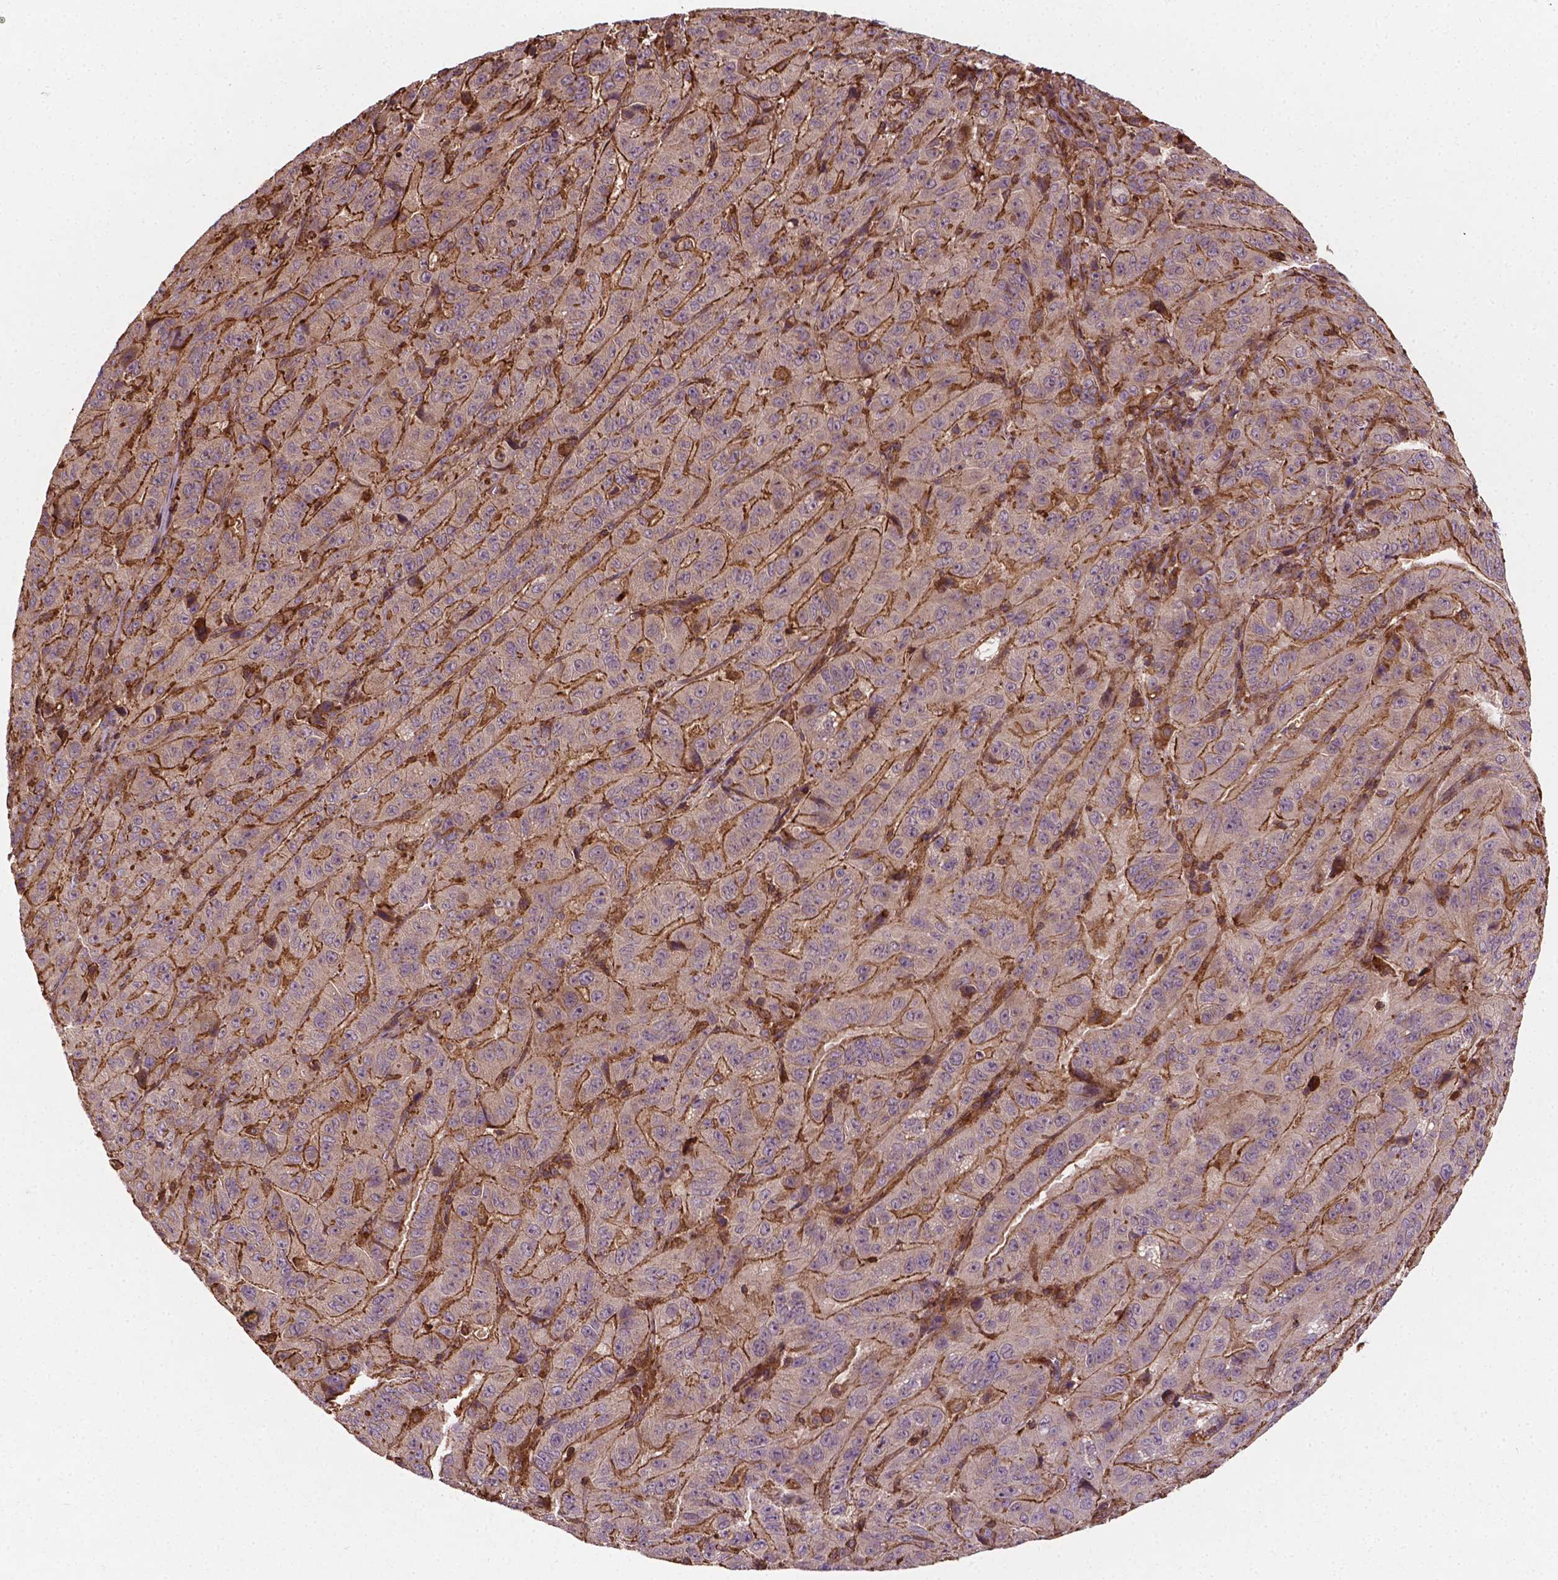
{"staining": {"intensity": "moderate", "quantity": "<25%", "location": "cytoplasmic/membranous"}, "tissue": "pancreatic cancer", "cell_type": "Tumor cells", "image_type": "cancer", "snomed": [{"axis": "morphology", "description": "Adenocarcinoma, NOS"}, {"axis": "topography", "description": "Pancreas"}], "caption": "DAB (3,3'-diaminobenzidine) immunohistochemical staining of pancreatic adenocarcinoma shows moderate cytoplasmic/membranous protein positivity in approximately <25% of tumor cells.", "gene": "ZMYND19", "patient": {"sex": "male", "age": 63}}